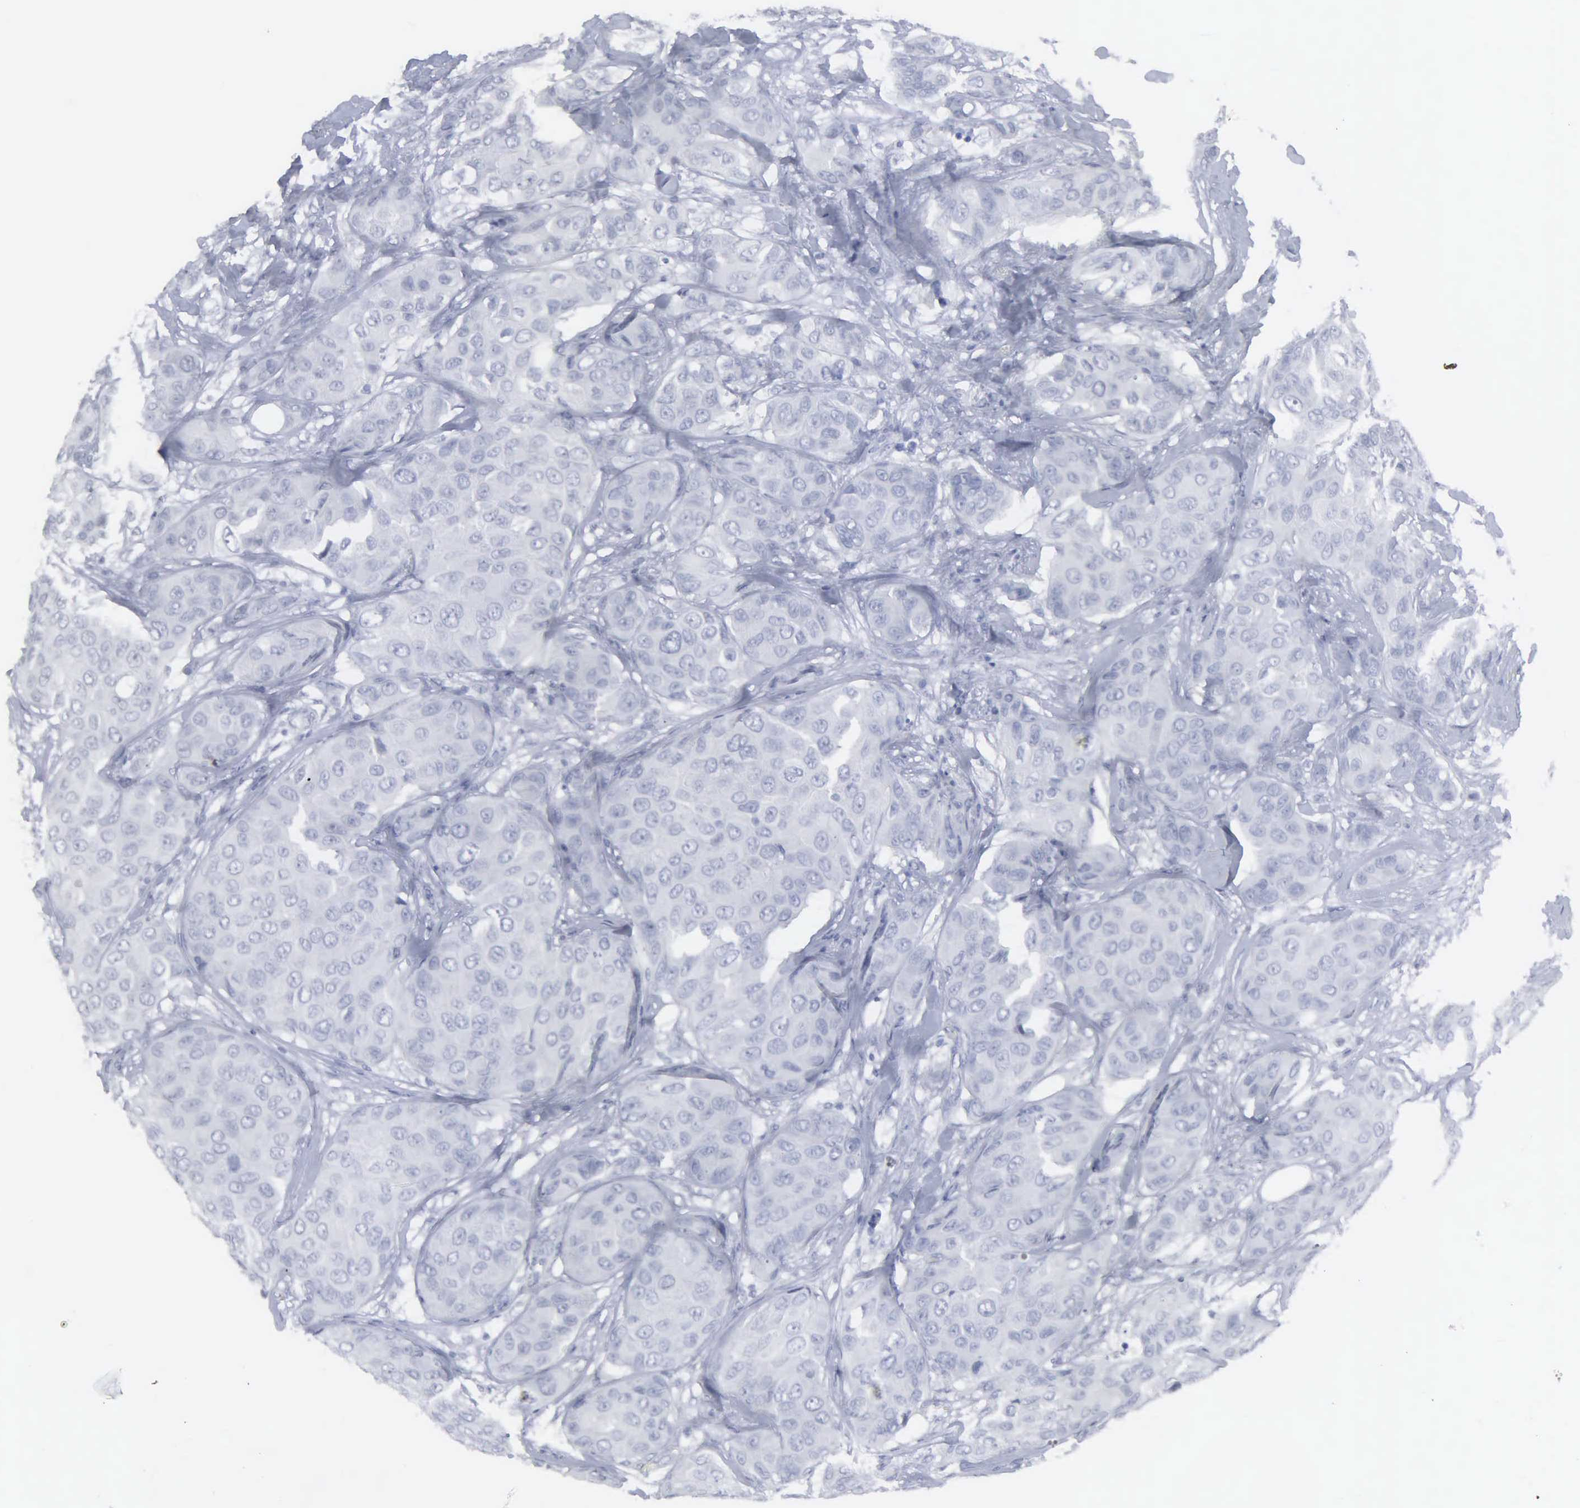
{"staining": {"intensity": "negative", "quantity": "none", "location": "none"}, "tissue": "breast cancer", "cell_type": "Tumor cells", "image_type": "cancer", "snomed": [{"axis": "morphology", "description": "Duct carcinoma"}, {"axis": "topography", "description": "Breast"}], "caption": "A high-resolution micrograph shows immunohistochemistry (IHC) staining of infiltrating ductal carcinoma (breast), which shows no significant positivity in tumor cells.", "gene": "SPIN3", "patient": {"sex": "female", "age": 68}}